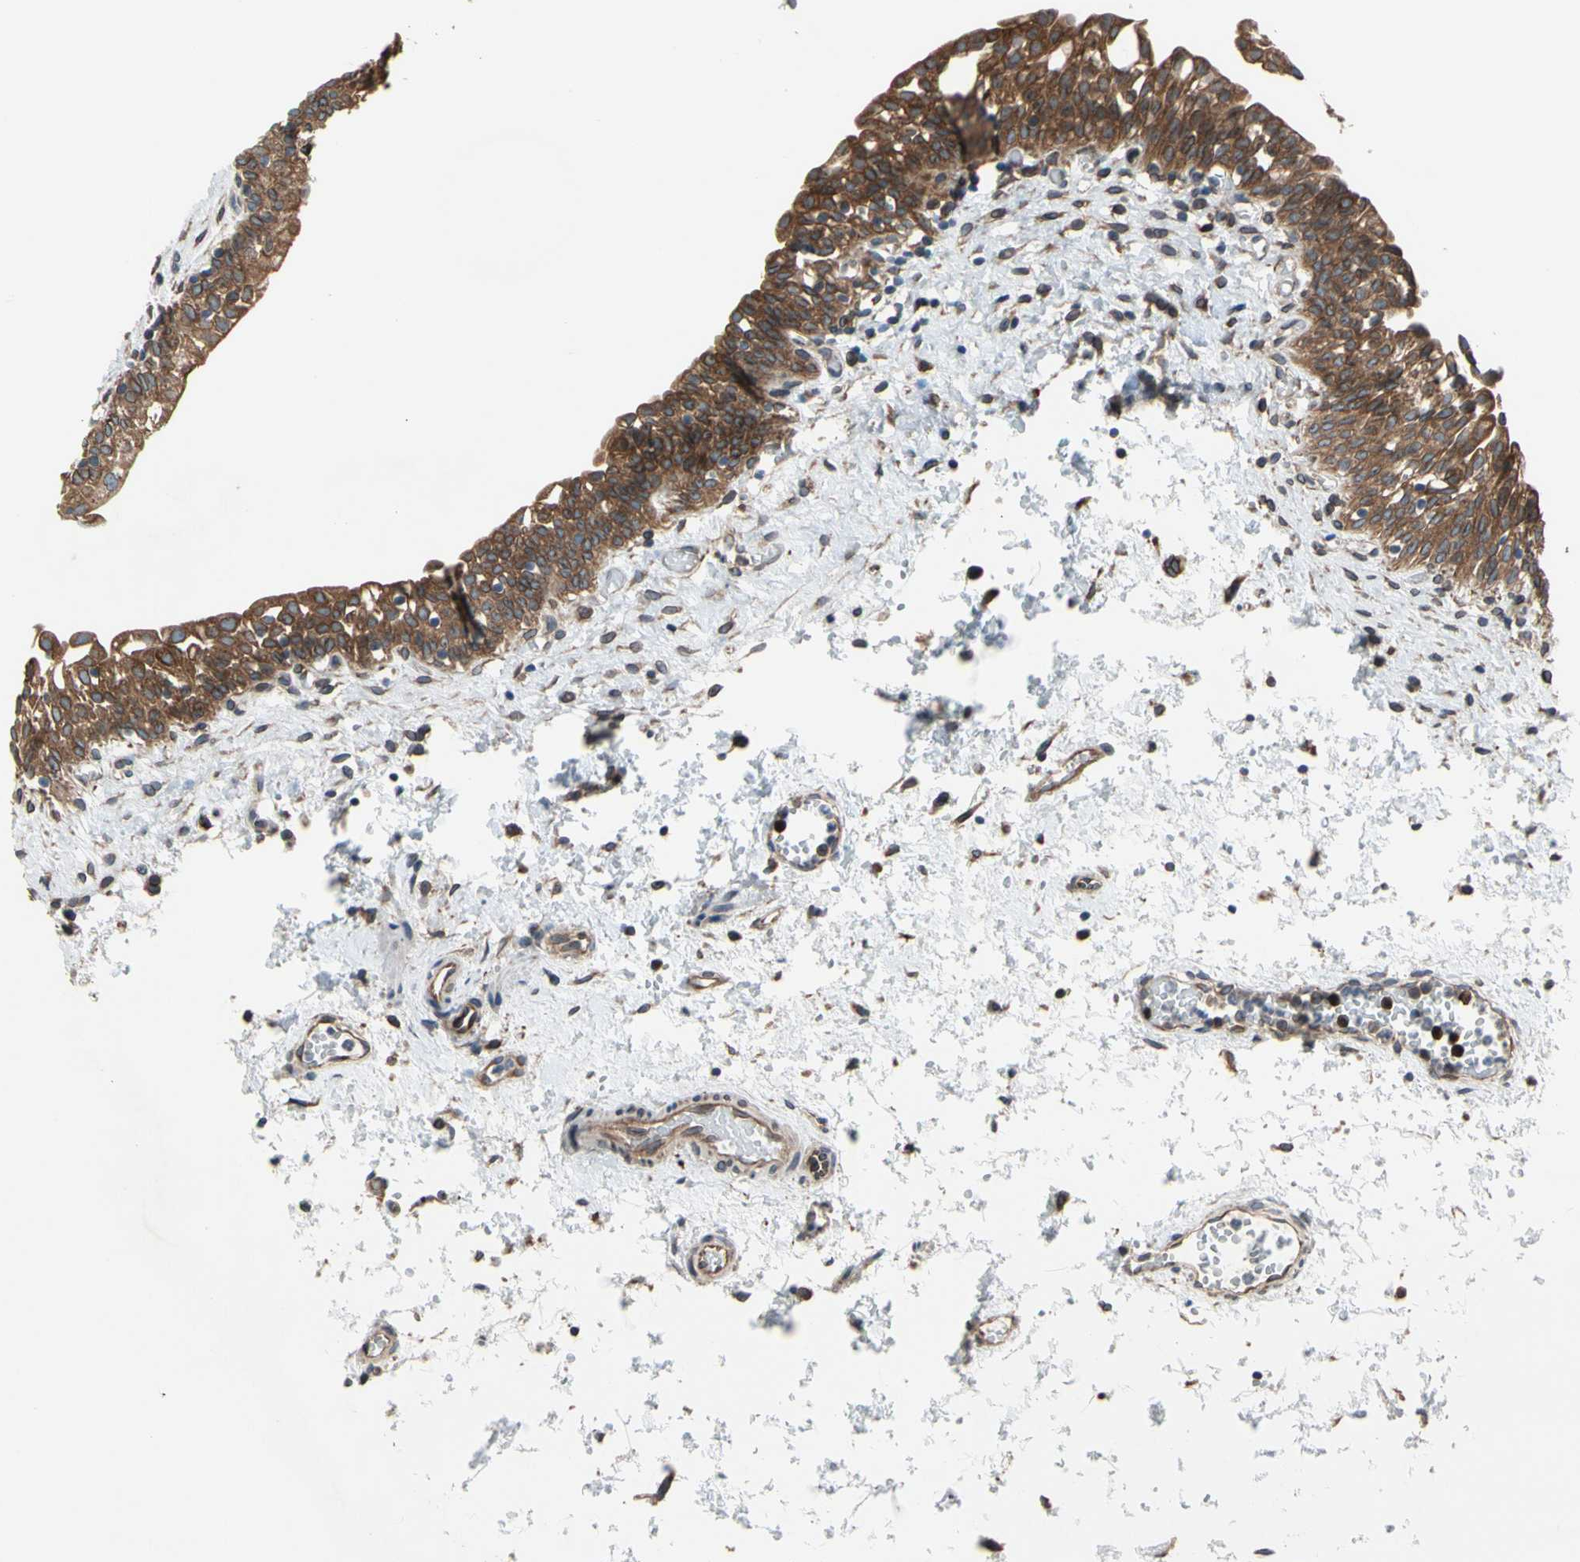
{"staining": {"intensity": "strong", "quantity": ">75%", "location": "cytoplasmic/membranous"}, "tissue": "urinary bladder", "cell_type": "Urothelial cells", "image_type": "normal", "snomed": [{"axis": "morphology", "description": "Normal tissue, NOS"}, {"axis": "topography", "description": "Urinary bladder"}], "caption": "A brown stain shows strong cytoplasmic/membranous staining of a protein in urothelial cells of normal human urinary bladder.", "gene": "CLCC1", "patient": {"sex": "male", "age": 55}}